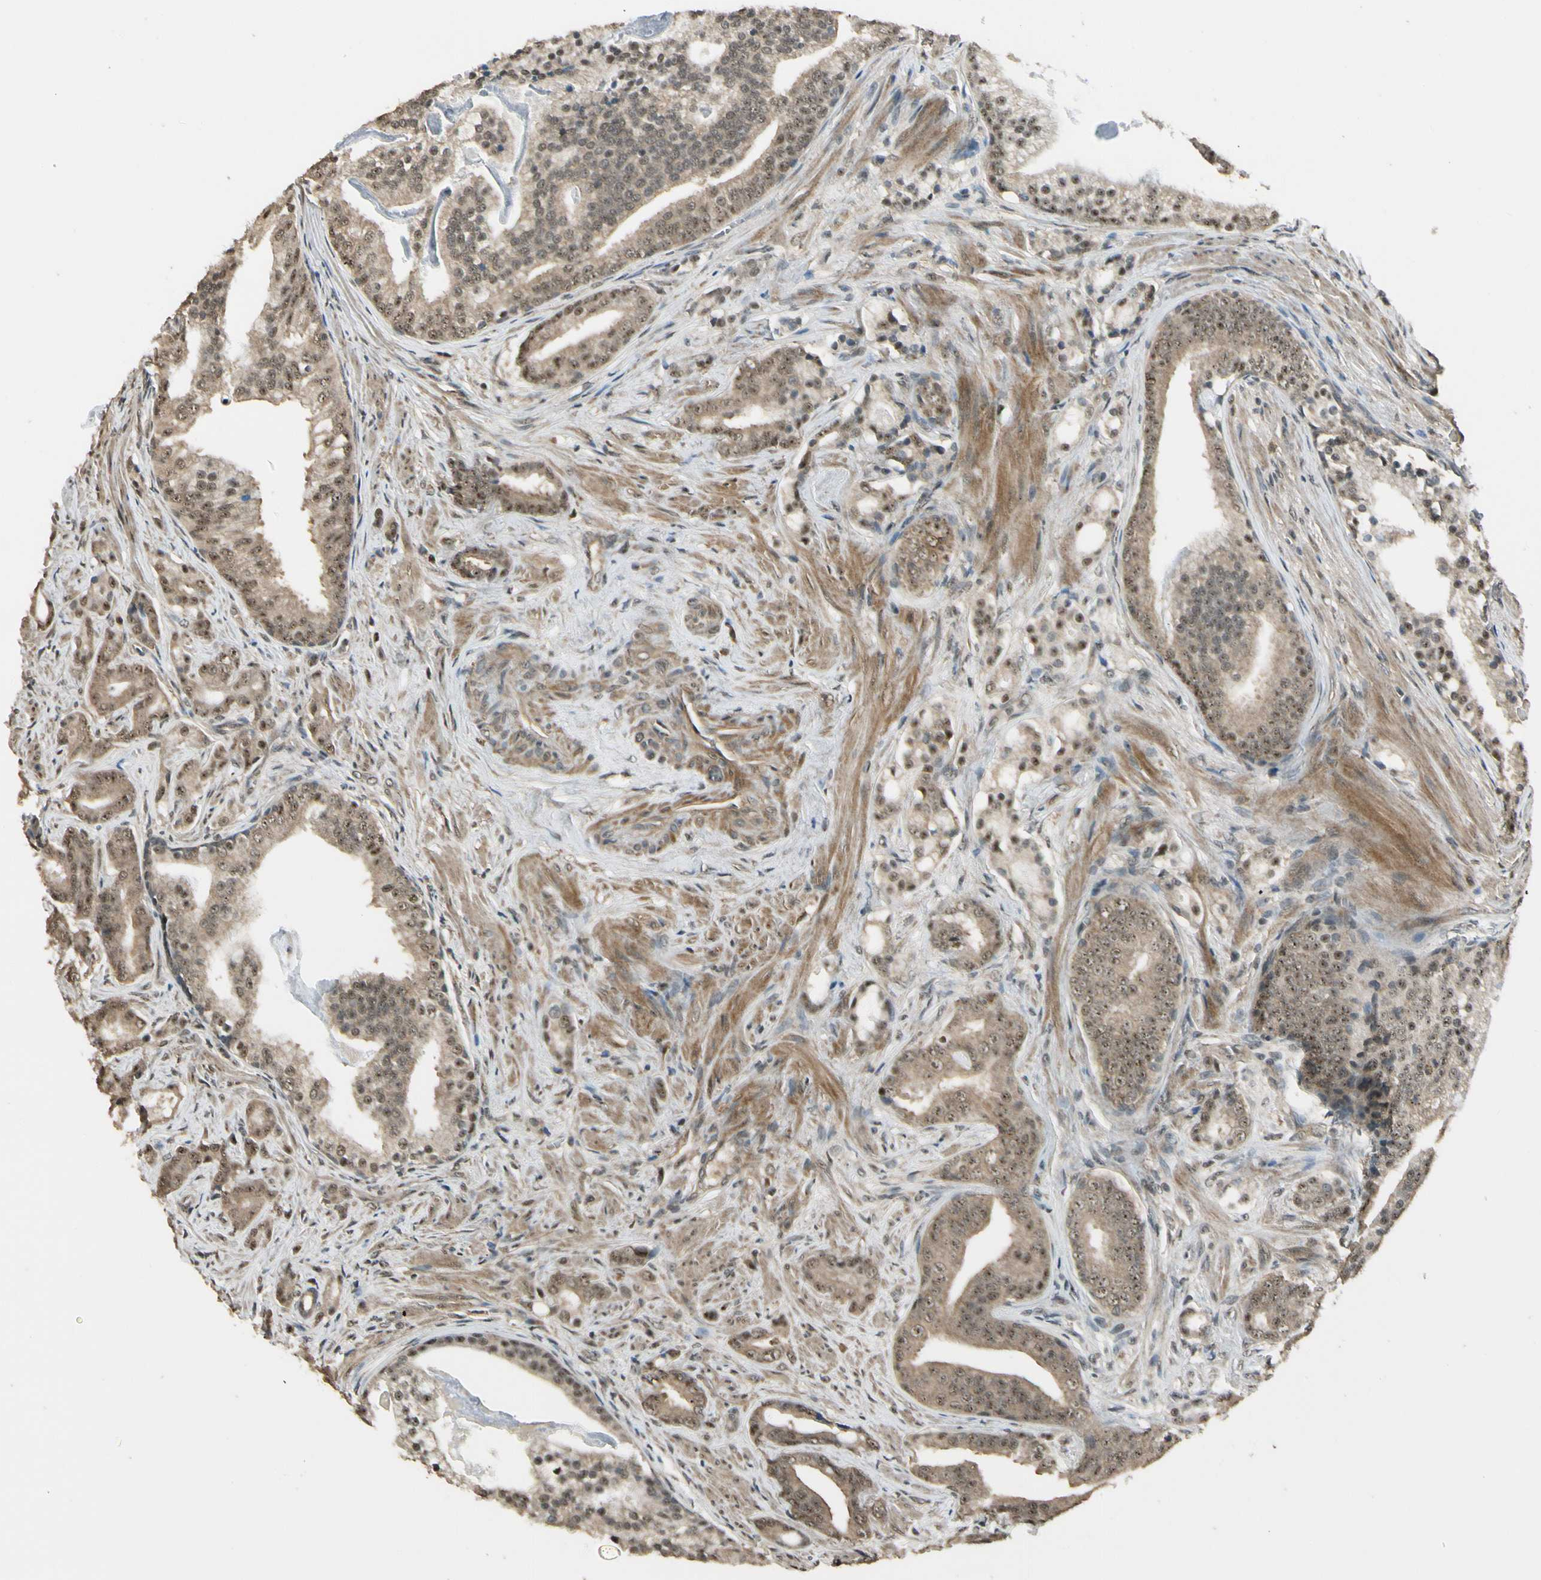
{"staining": {"intensity": "moderate", "quantity": ">75%", "location": "cytoplasmic/membranous,nuclear"}, "tissue": "prostate cancer", "cell_type": "Tumor cells", "image_type": "cancer", "snomed": [{"axis": "morphology", "description": "Adenocarcinoma, Low grade"}, {"axis": "topography", "description": "Prostate"}], "caption": "Immunohistochemistry (IHC) histopathology image of neoplastic tissue: human low-grade adenocarcinoma (prostate) stained using immunohistochemistry (IHC) displays medium levels of moderate protein expression localized specifically in the cytoplasmic/membranous and nuclear of tumor cells, appearing as a cytoplasmic/membranous and nuclear brown color.", "gene": "MCPH1", "patient": {"sex": "male", "age": 58}}